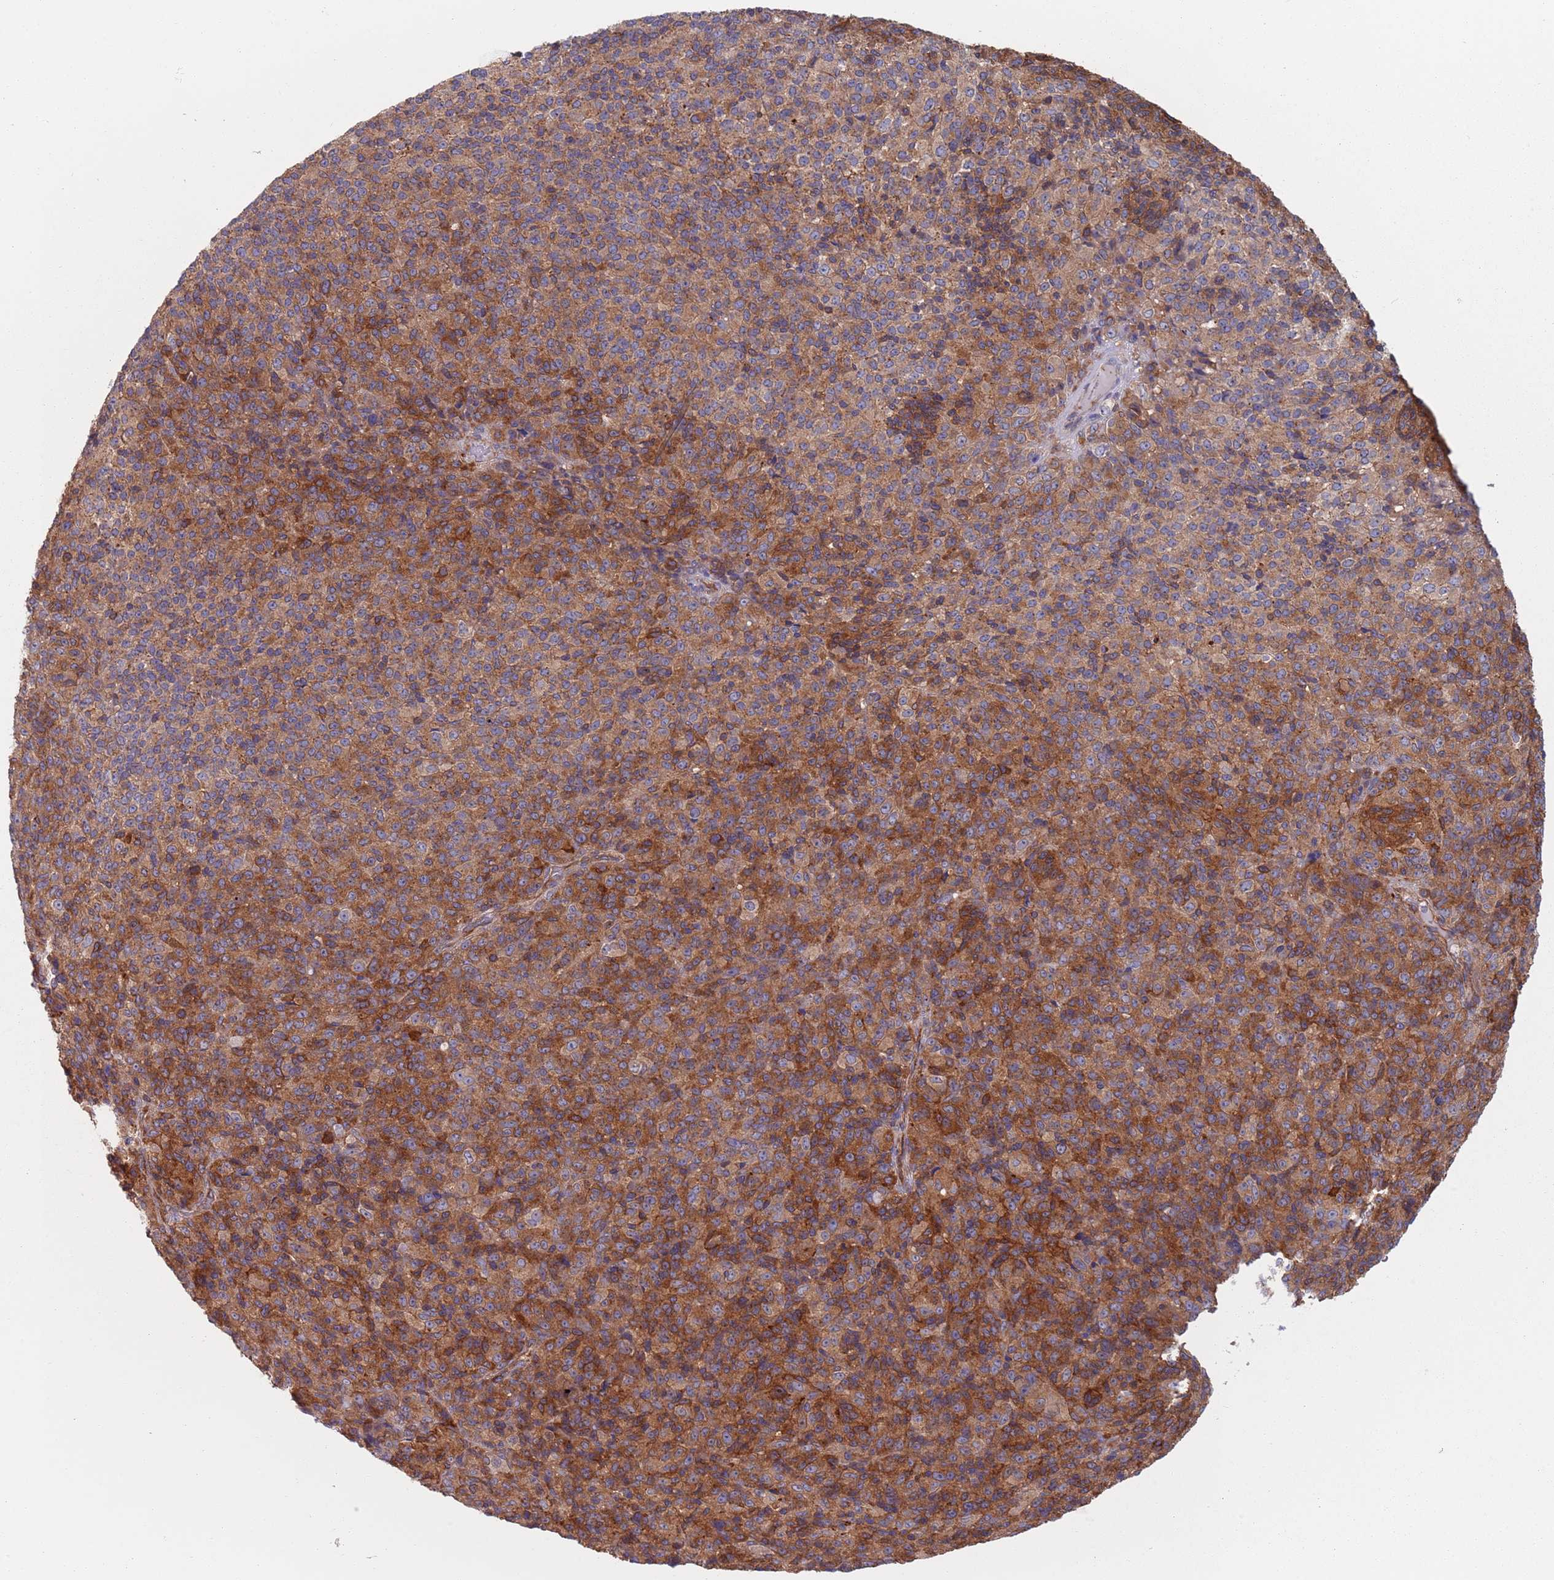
{"staining": {"intensity": "strong", "quantity": ">75%", "location": "cytoplasmic/membranous"}, "tissue": "melanoma", "cell_type": "Tumor cells", "image_type": "cancer", "snomed": [{"axis": "morphology", "description": "Malignant melanoma, Metastatic site"}, {"axis": "topography", "description": "Brain"}], "caption": "Strong cytoplasmic/membranous expression is identified in approximately >75% of tumor cells in malignant melanoma (metastatic site).", "gene": "APPL2", "patient": {"sex": "female", "age": 56}}